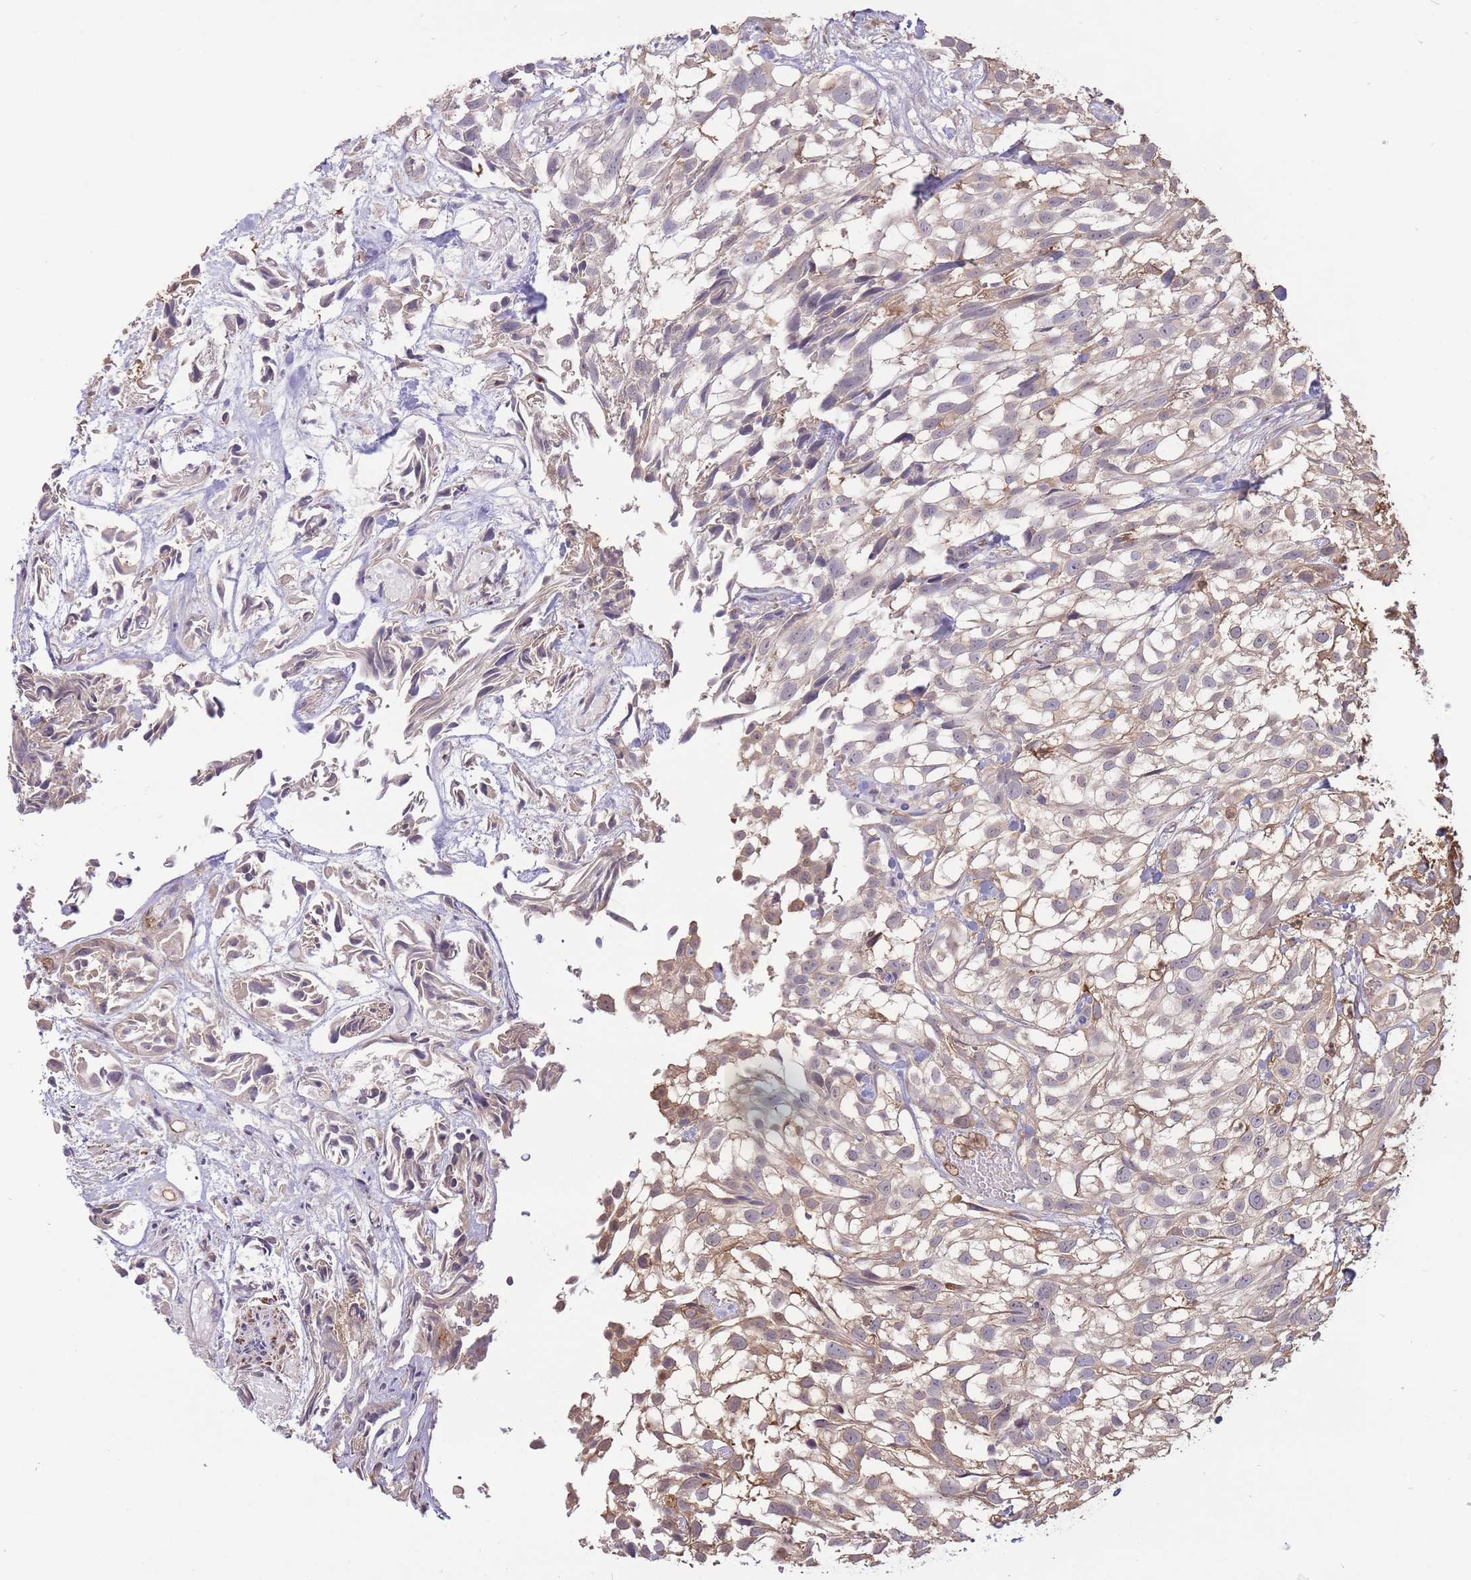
{"staining": {"intensity": "weak", "quantity": "25%-75%", "location": "cytoplasmic/membranous"}, "tissue": "urothelial cancer", "cell_type": "Tumor cells", "image_type": "cancer", "snomed": [{"axis": "morphology", "description": "Urothelial carcinoma, High grade"}, {"axis": "topography", "description": "Urinary bladder"}], "caption": "Approximately 25%-75% of tumor cells in human urothelial carcinoma (high-grade) show weak cytoplasmic/membranous protein staining as visualized by brown immunohistochemical staining.", "gene": "ZNF304", "patient": {"sex": "male", "age": 56}}